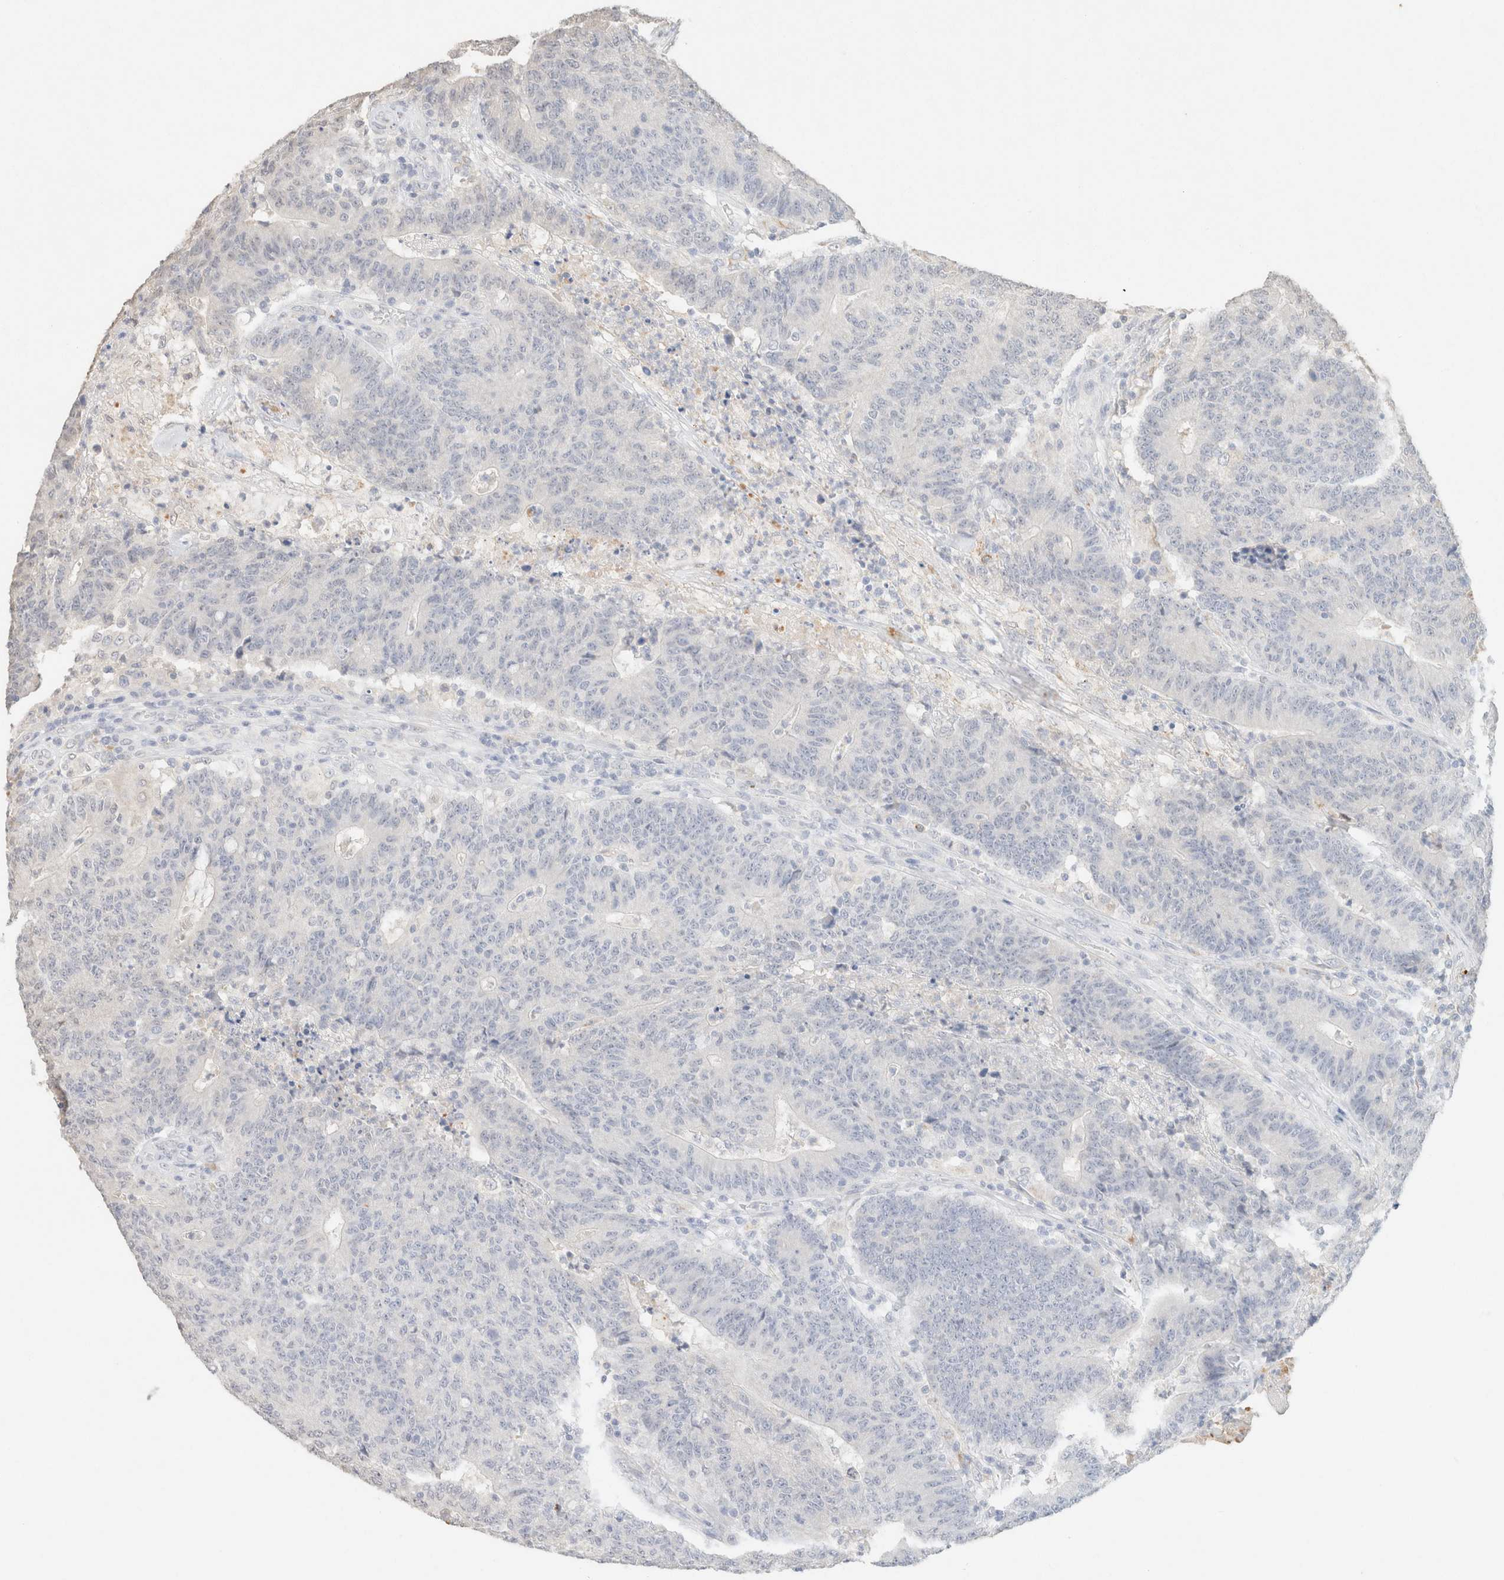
{"staining": {"intensity": "negative", "quantity": "none", "location": "none"}, "tissue": "colorectal cancer", "cell_type": "Tumor cells", "image_type": "cancer", "snomed": [{"axis": "morphology", "description": "Normal tissue, NOS"}, {"axis": "morphology", "description": "Adenocarcinoma, NOS"}, {"axis": "topography", "description": "Colon"}], "caption": "Tumor cells are negative for brown protein staining in colorectal cancer (adenocarcinoma). (DAB immunohistochemistry (IHC), high magnification).", "gene": "CPA1", "patient": {"sex": "female", "age": 75}}